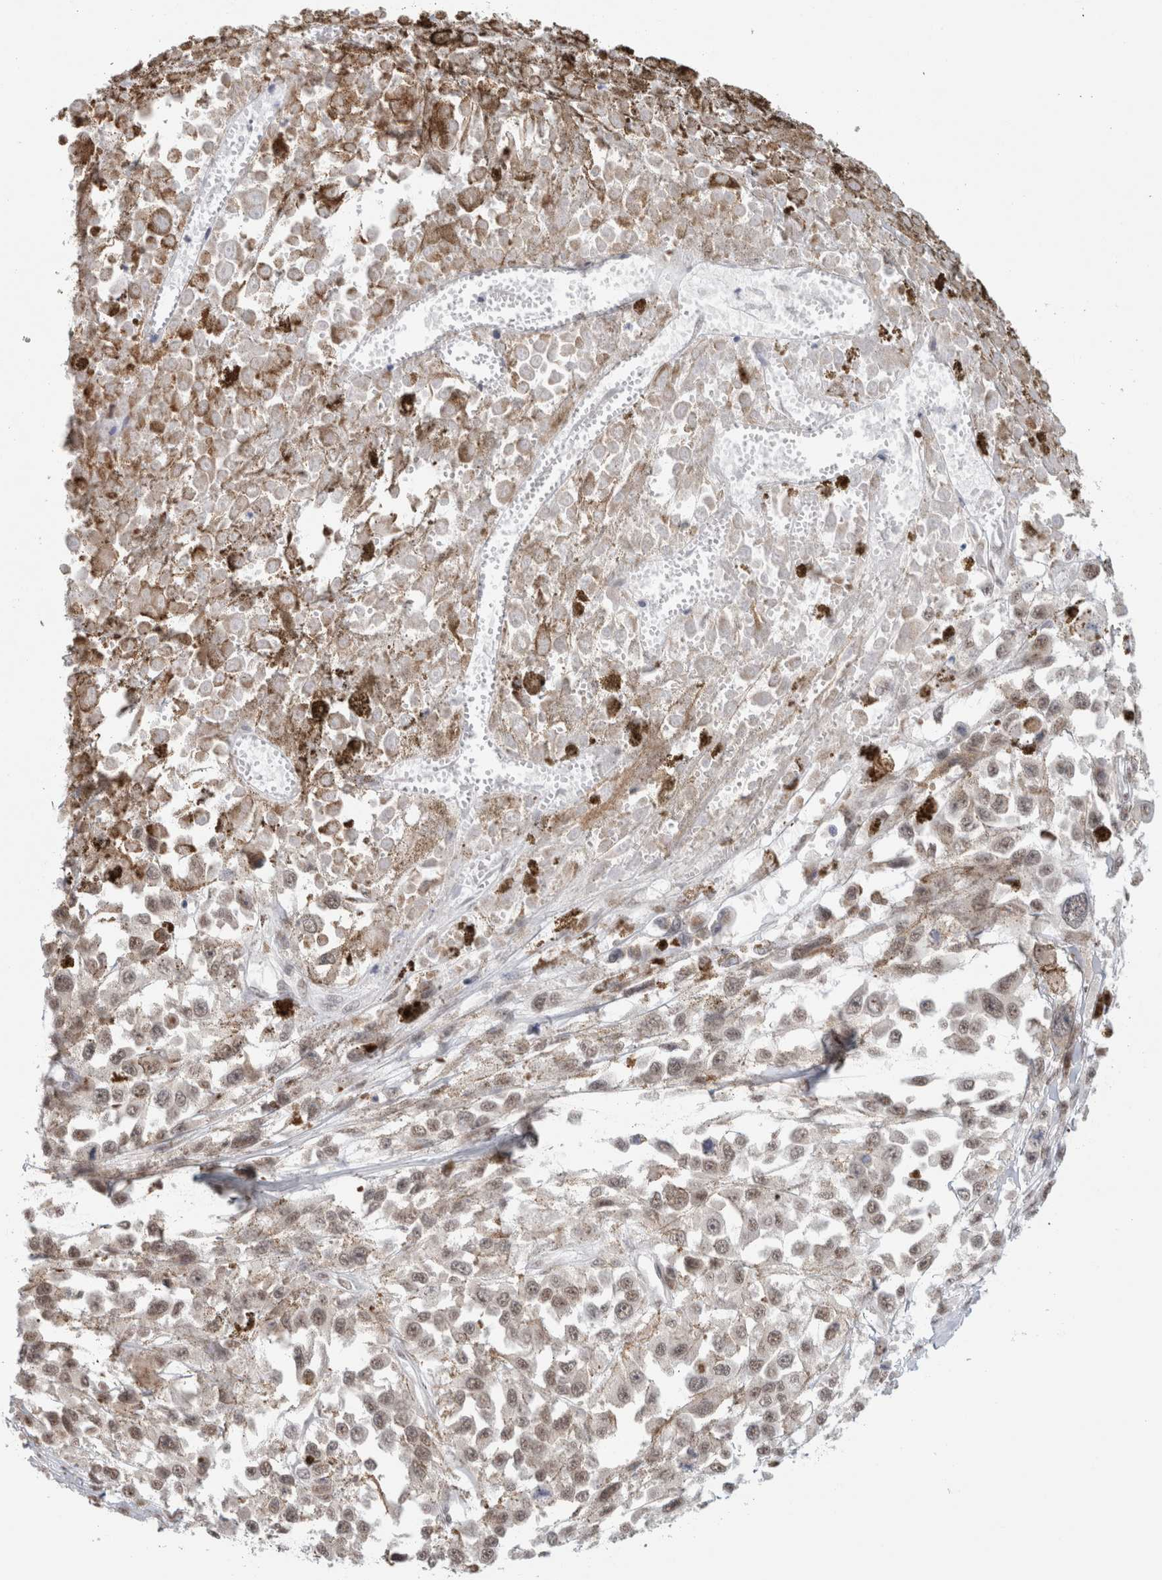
{"staining": {"intensity": "moderate", "quantity": ">75%", "location": "nuclear"}, "tissue": "melanoma", "cell_type": "Tumor cells", "image_type": "cancer", "snomed": [{"axis": "morphology", "description": "Malignant melanoma, Metastatic site"}, {"axis": "topography", "description": "Lymph node"}], "caption": "Immunohistochemistry (IHC) image of neoplastic tissue: malignant melanoma (metastatic site) stained using immunohistochemistry demonstrates medium levels of moderate protein expression localized specifically in the nuclear of tumor cells, appearing as a nuclear brown color.", "gene": "TRMT12", "patient": {"sex": "male", "age": 59}}